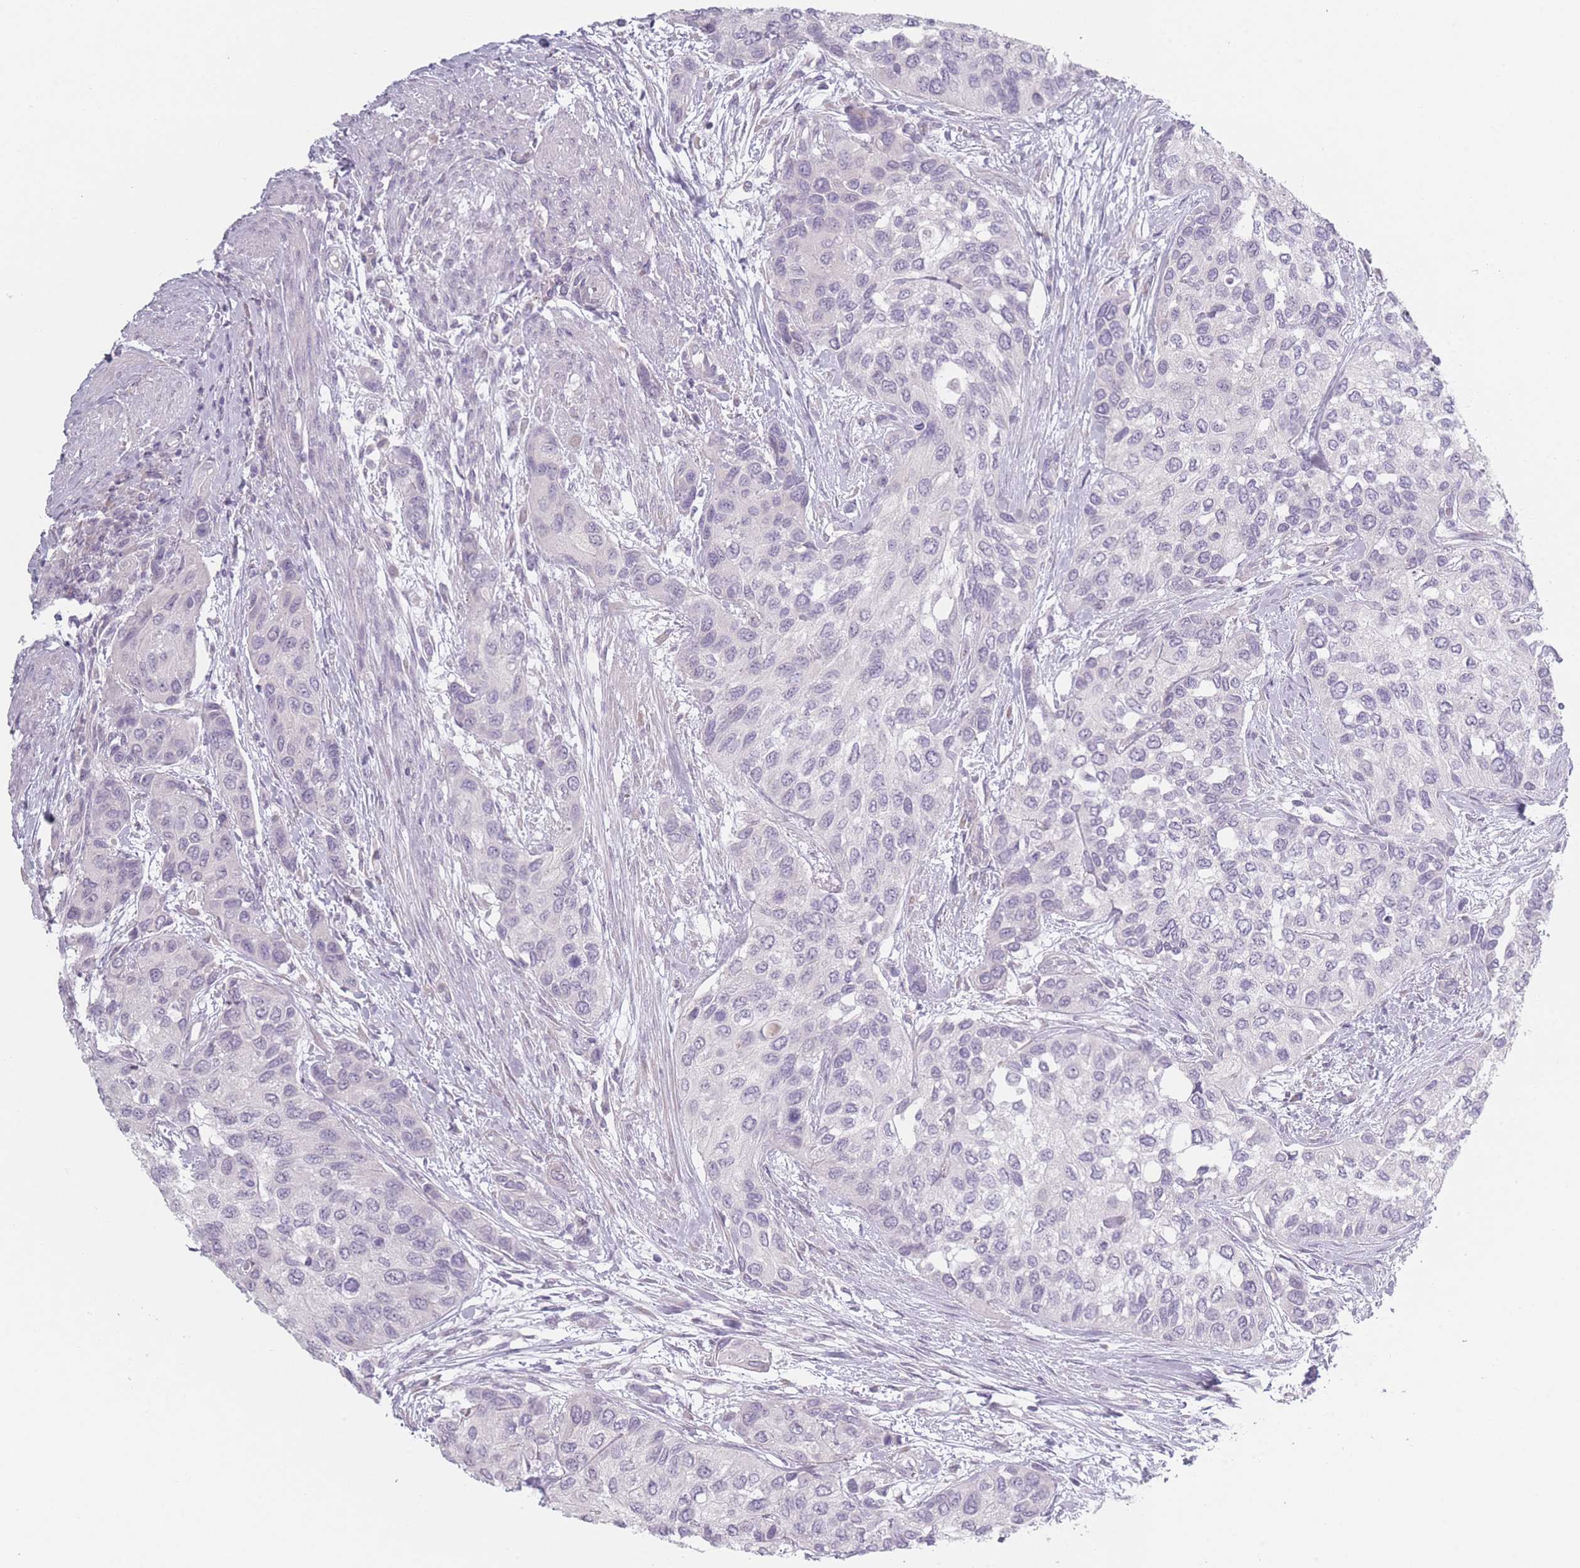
{"staining": {"intensity": "negative", "quantity": "none", "location": "none"}, "tissue": "urothelial cancer", "cell_type": "Tumor cells", "image_type": "cancer", "snomed": [{"axis": "morphology", "description": "Normal tissue, NOS"}, {"axis": "morphology", "description": "Urothelial carcinoma, High grade"}, {"axis": "topography", "description": "Vascular tissue"}, {"axis": "topography", "description": "Urinary bladder"}], "caption": "Immunohistochemistry photomicrograph of high-grade urothelial carcinoma stained for a protein (brown), which reveals no expression in tumor cells.", "gene": "RASL10B", "patient": {"sex": "female", "age": 56}}